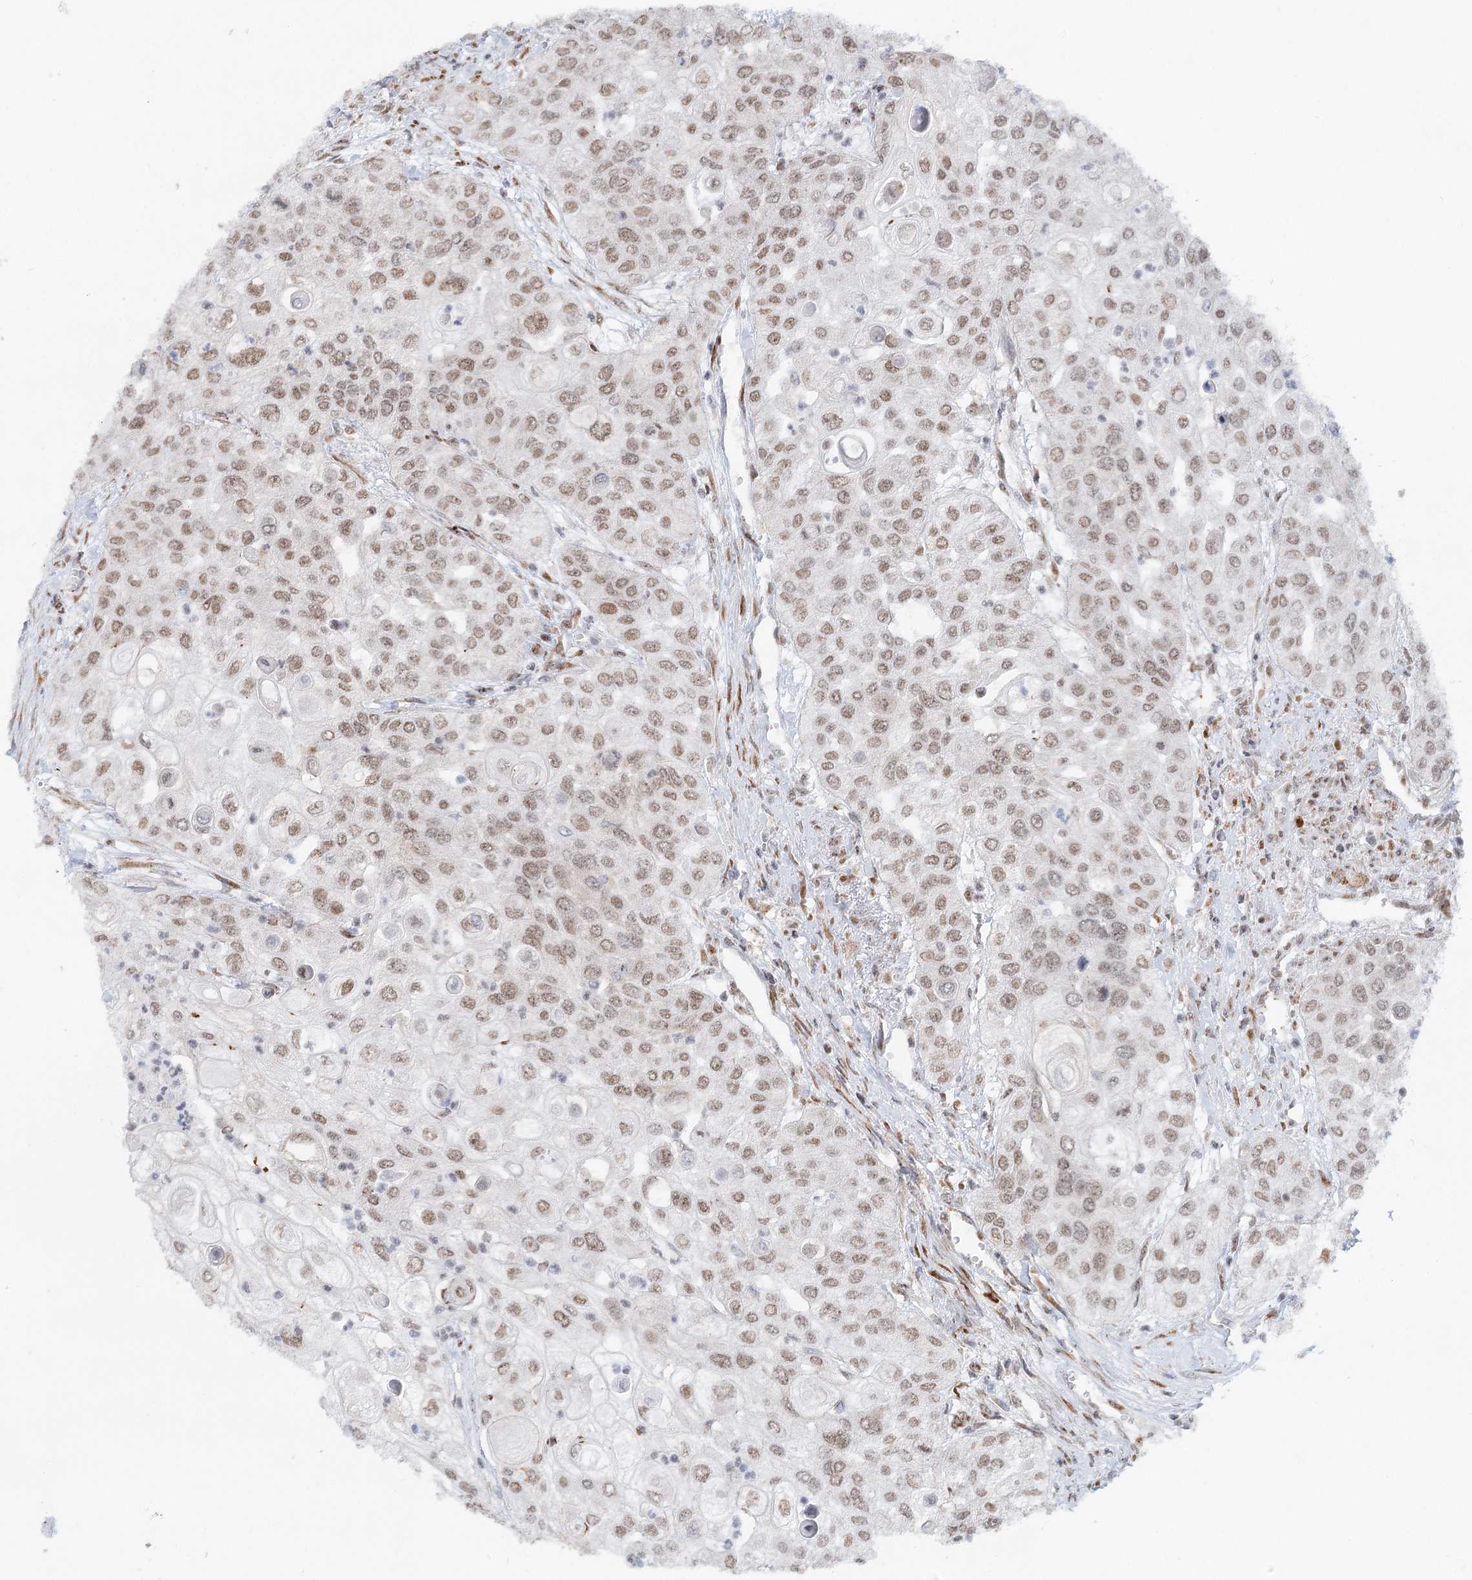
{"staining": {"intensity": "weak", "quantity": ">75%", "location": "nuclear"}, "tissue": "urothelial cancer", "cell_type": "Tumor cells", "image_type": "cancer", "snomed": [{"axis": "morphology", "description": "Urothelial carcinoma, High grade"}, {"axis": "topography", "description": "Urinary bladder"}], "caption": "Protein expression analysis of human urothelial cancer reveals weak nuclear staining in about >75% of tumor cells. (Stains: DAB (3,3'-diaminobenzidine) in brown, nuclei in blue, Microscopy: brightfield microscopy at high magnification).", "gene": "BNIP5", "patient": {"sex": "female", "age": 79}}